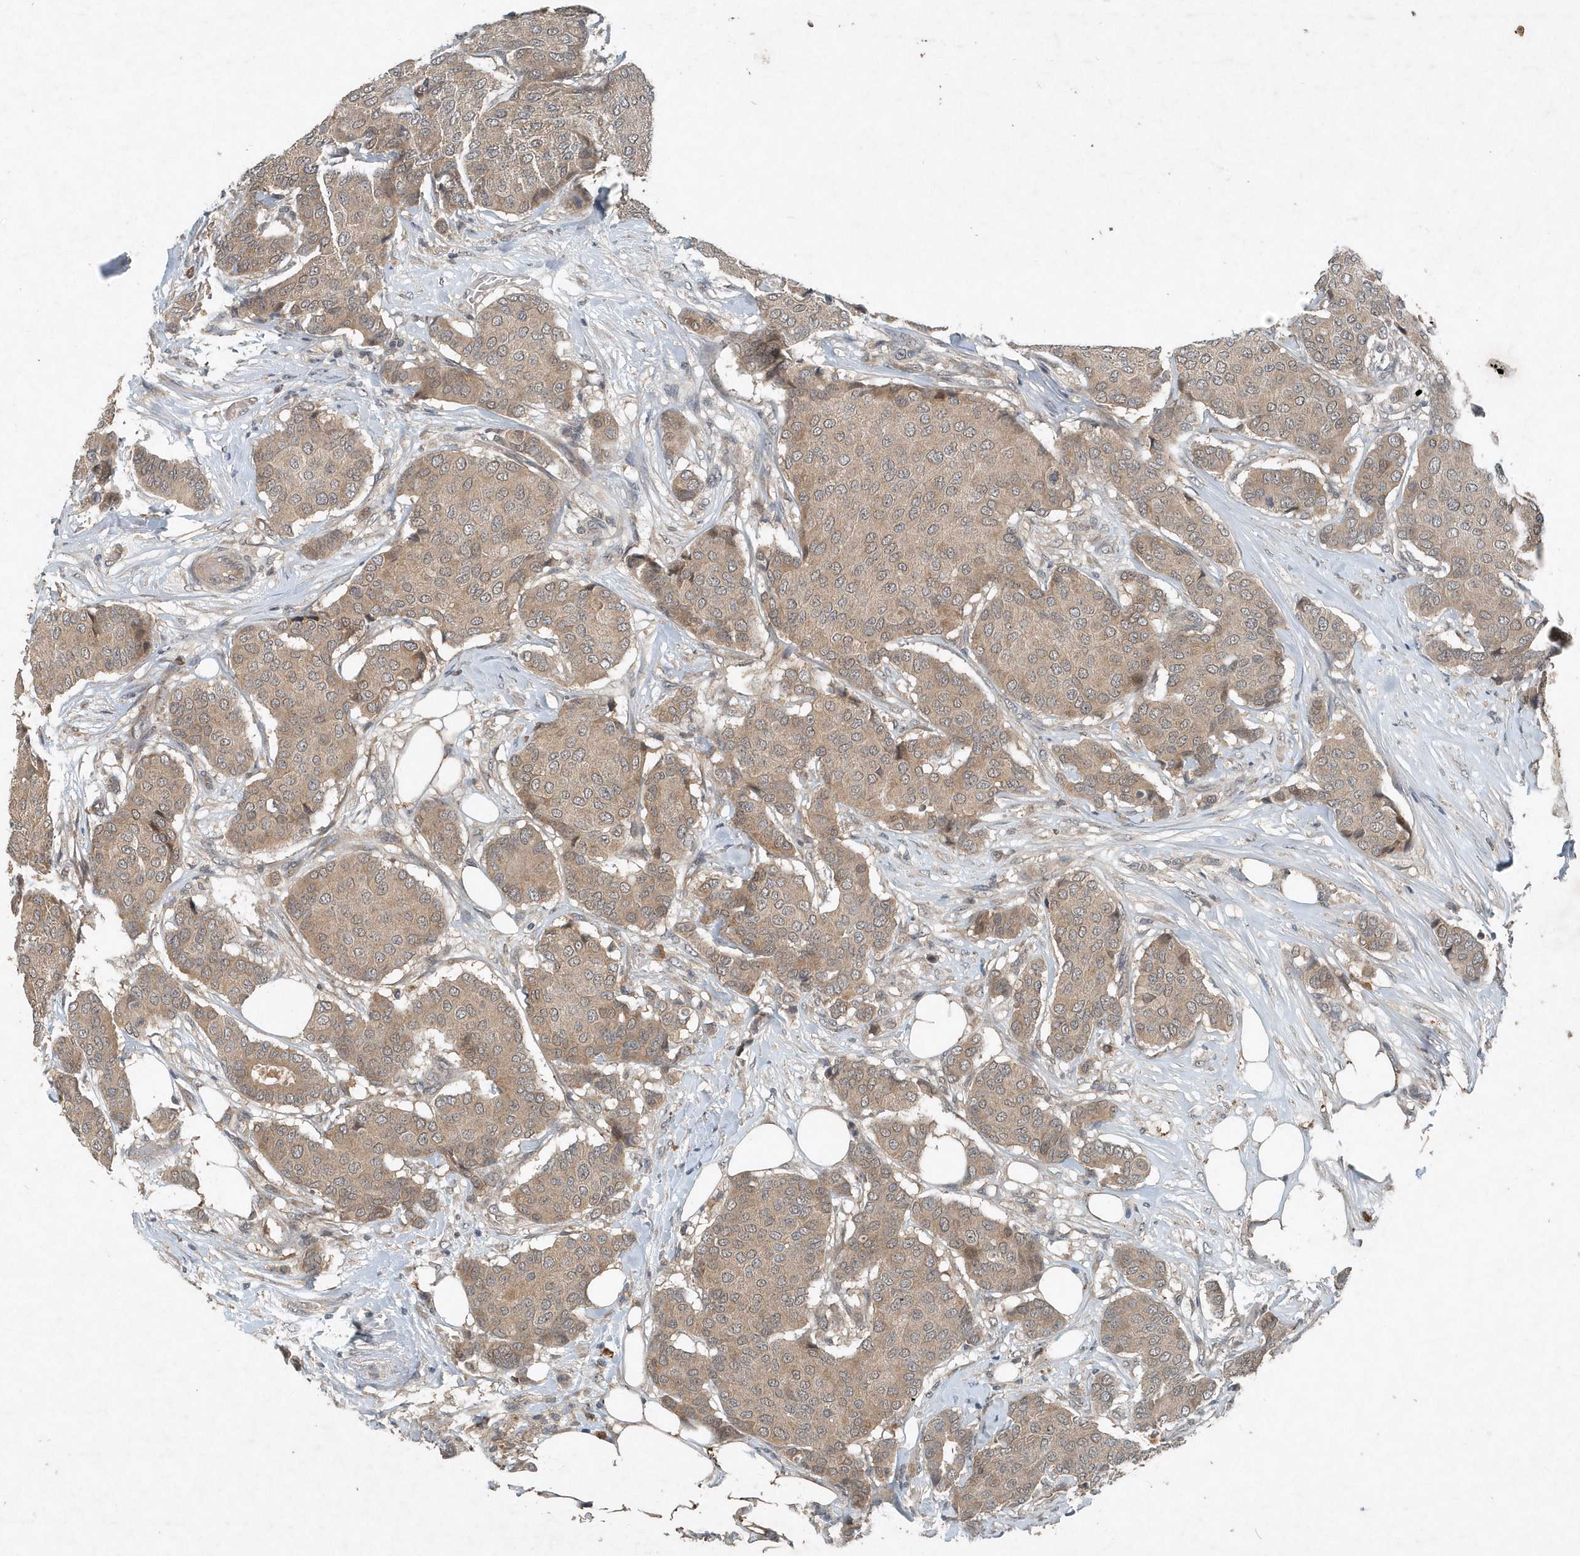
{"staining": {"intensity": "weak", "quantity": ">75%", "location": "cytoplasmic/membranous"}, "tissue": "breast cancer", "cell_type": "Tumor cells", "image_type": "cancer", "snomed": [{"axis": "morphology", "description": "Duct carcinoma"}, {"axis": "topography", "description": "Breast"}], "caption": "Protein staining of breast cancer tissue demonstrates weak cytoplasmic/membranous expression in approximately >75% of tumor cells.", "gene": "SCFD2", "patient": {"sex": "female", "age": 75}}